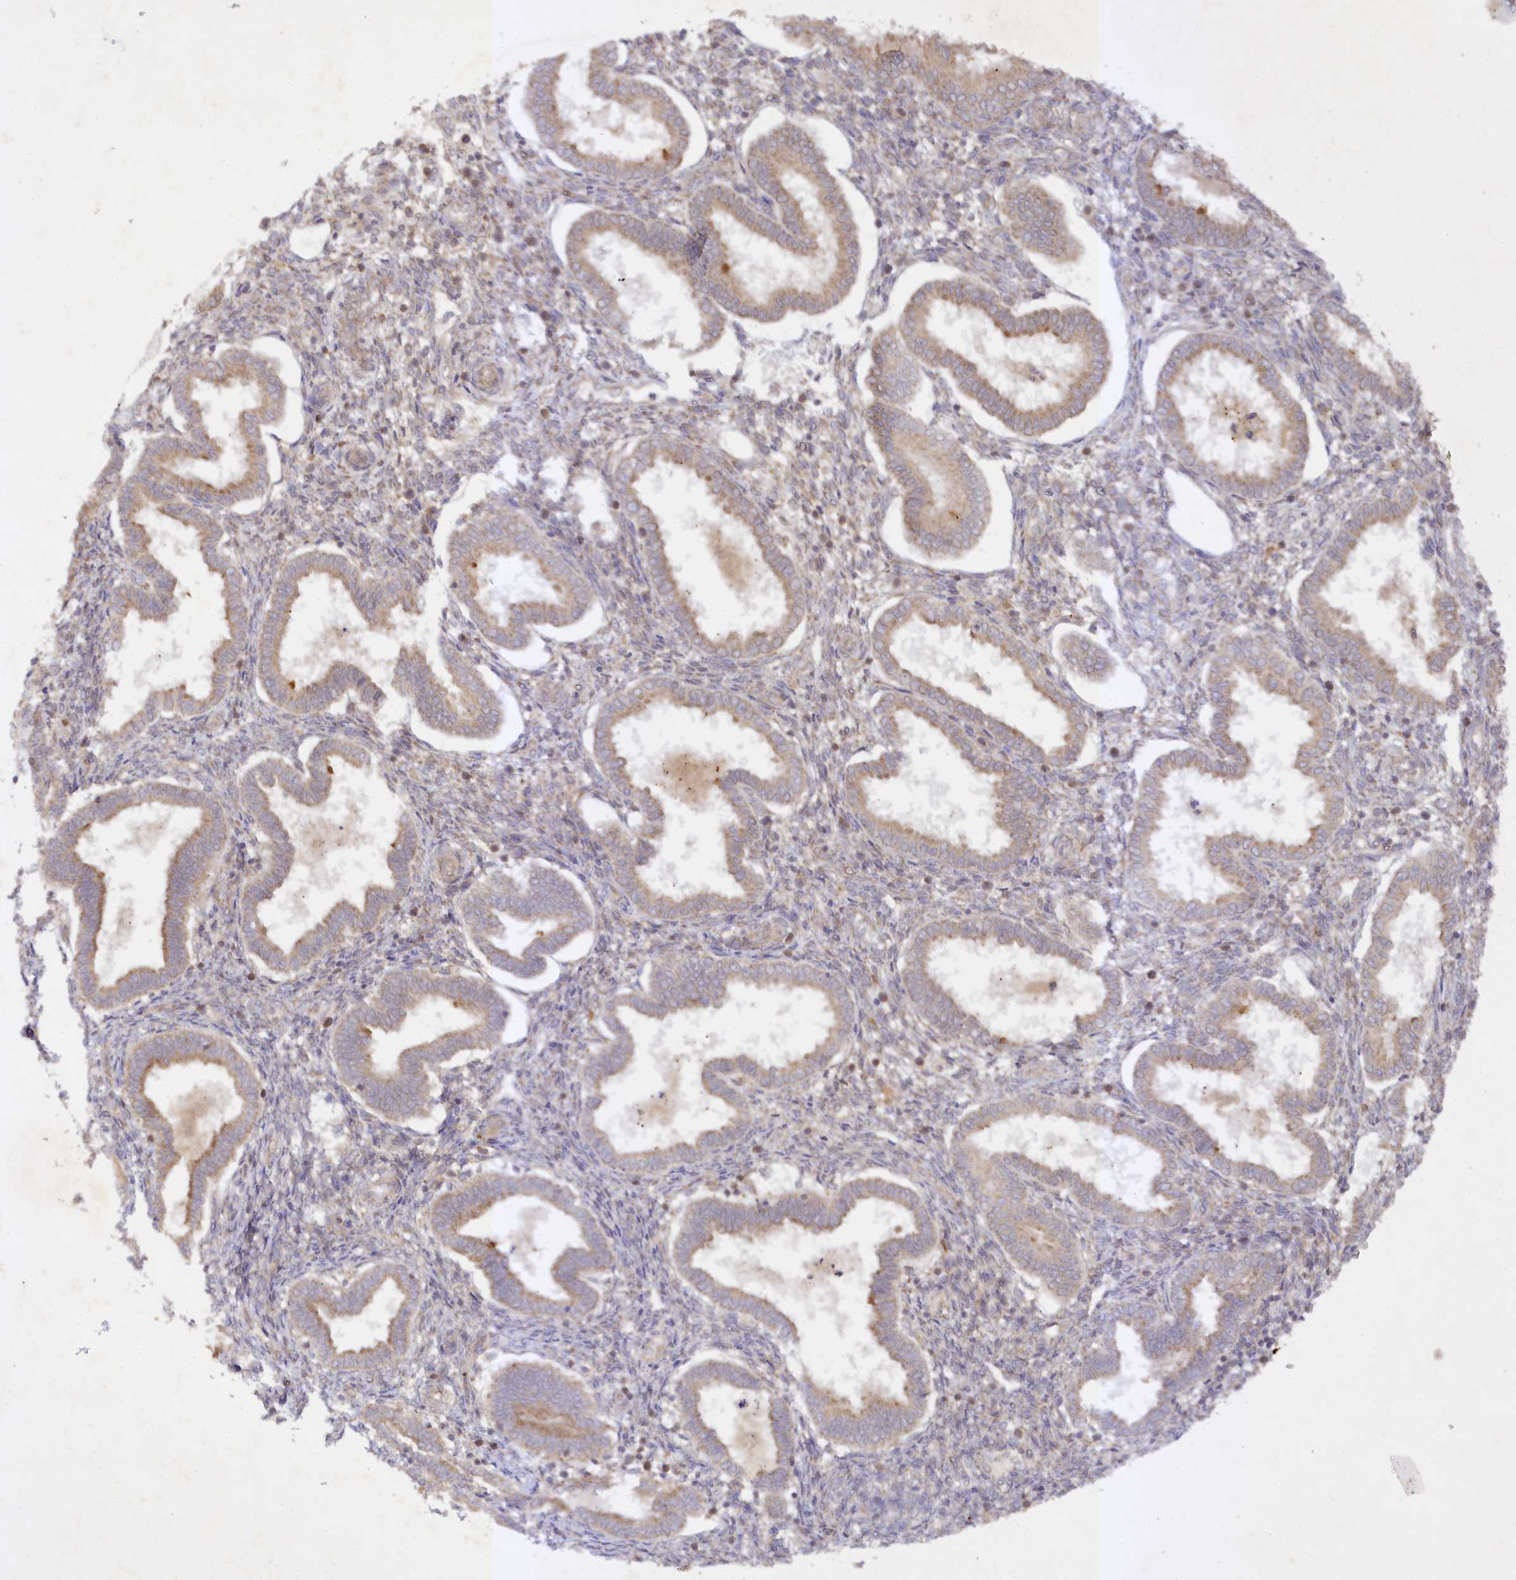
{"staining": {"intensity": "weak", "quantity": "<25%", "location": "cytoplasmic/membranous"}, "tissue": "endometrium", "cell_type": "Cells in endometrial stroma", "image_type": "normal", "snomed": [{"axis": "morphology", "description": "Normal tissue, NOS"}, {"axis": "topography", "description": "Endometrium"}], "caption": "Immunohistochemistry of benign endometrium exhibits no expression in cells in endometrial stroma.", "gene": "TRAF3IP1", "patient": {"sex": "female", "age": 24}}